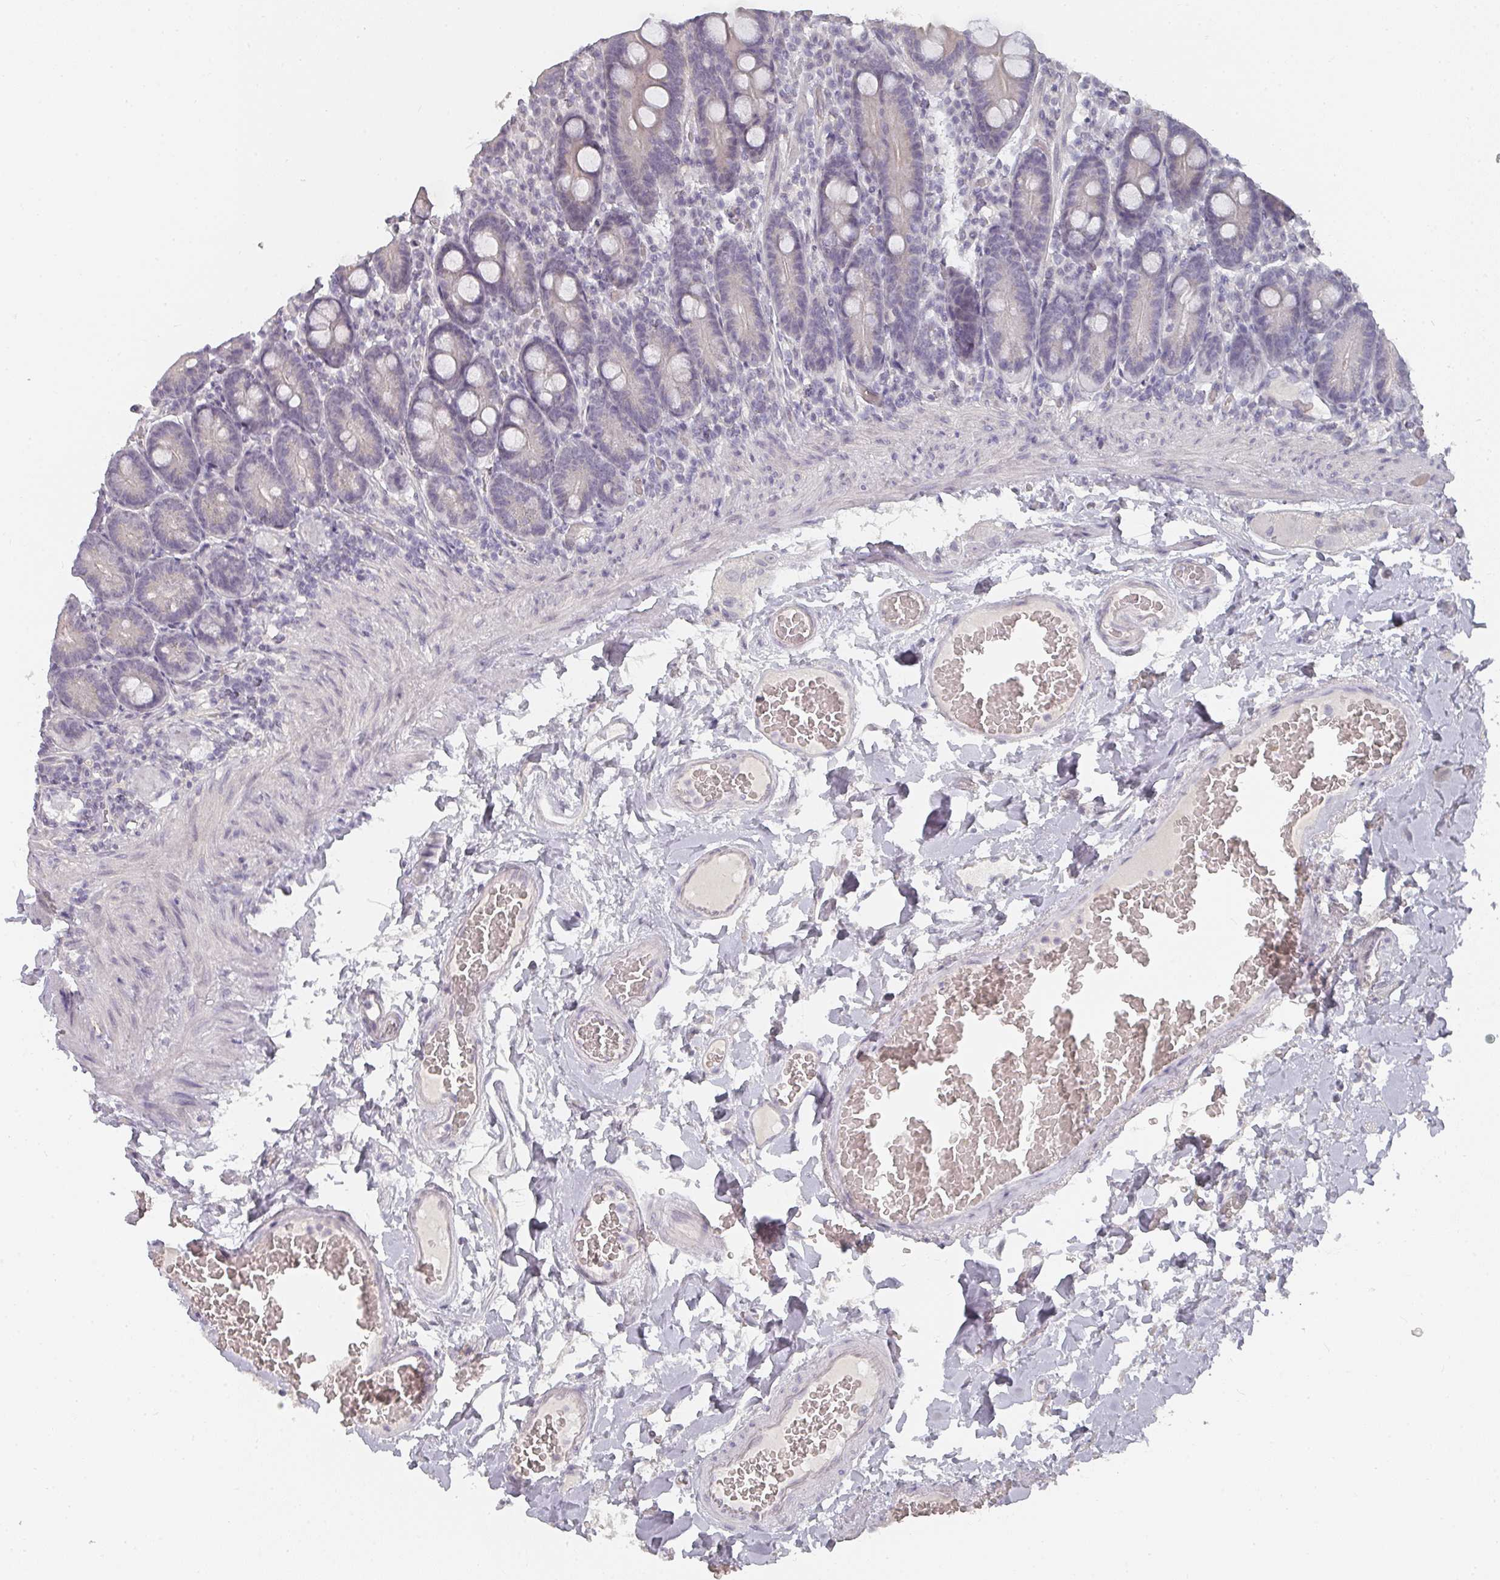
{"staining": {"intensity": "negative", "quantity": "none", "location": "none"}, "tissue": "duodenum", "cell_type": "Glandular cells", "image_type": "normal", "snomed": [{"axis": "morphology", "description": "Normal tissue, NOS"}, {"axis": "topography", "description": "Duodenum"}], "caption": "An immunohistochemistry (IHC) photomicrograph of benign duodenum is shown. There is no staining in glandular cells of duodenum. (DAB (3,3'-diaminobenzidine) immunohistochemistry (IHC), high magnification).", "gene": "SHISA2", "patient": {"sex": "female", "age": 62}}